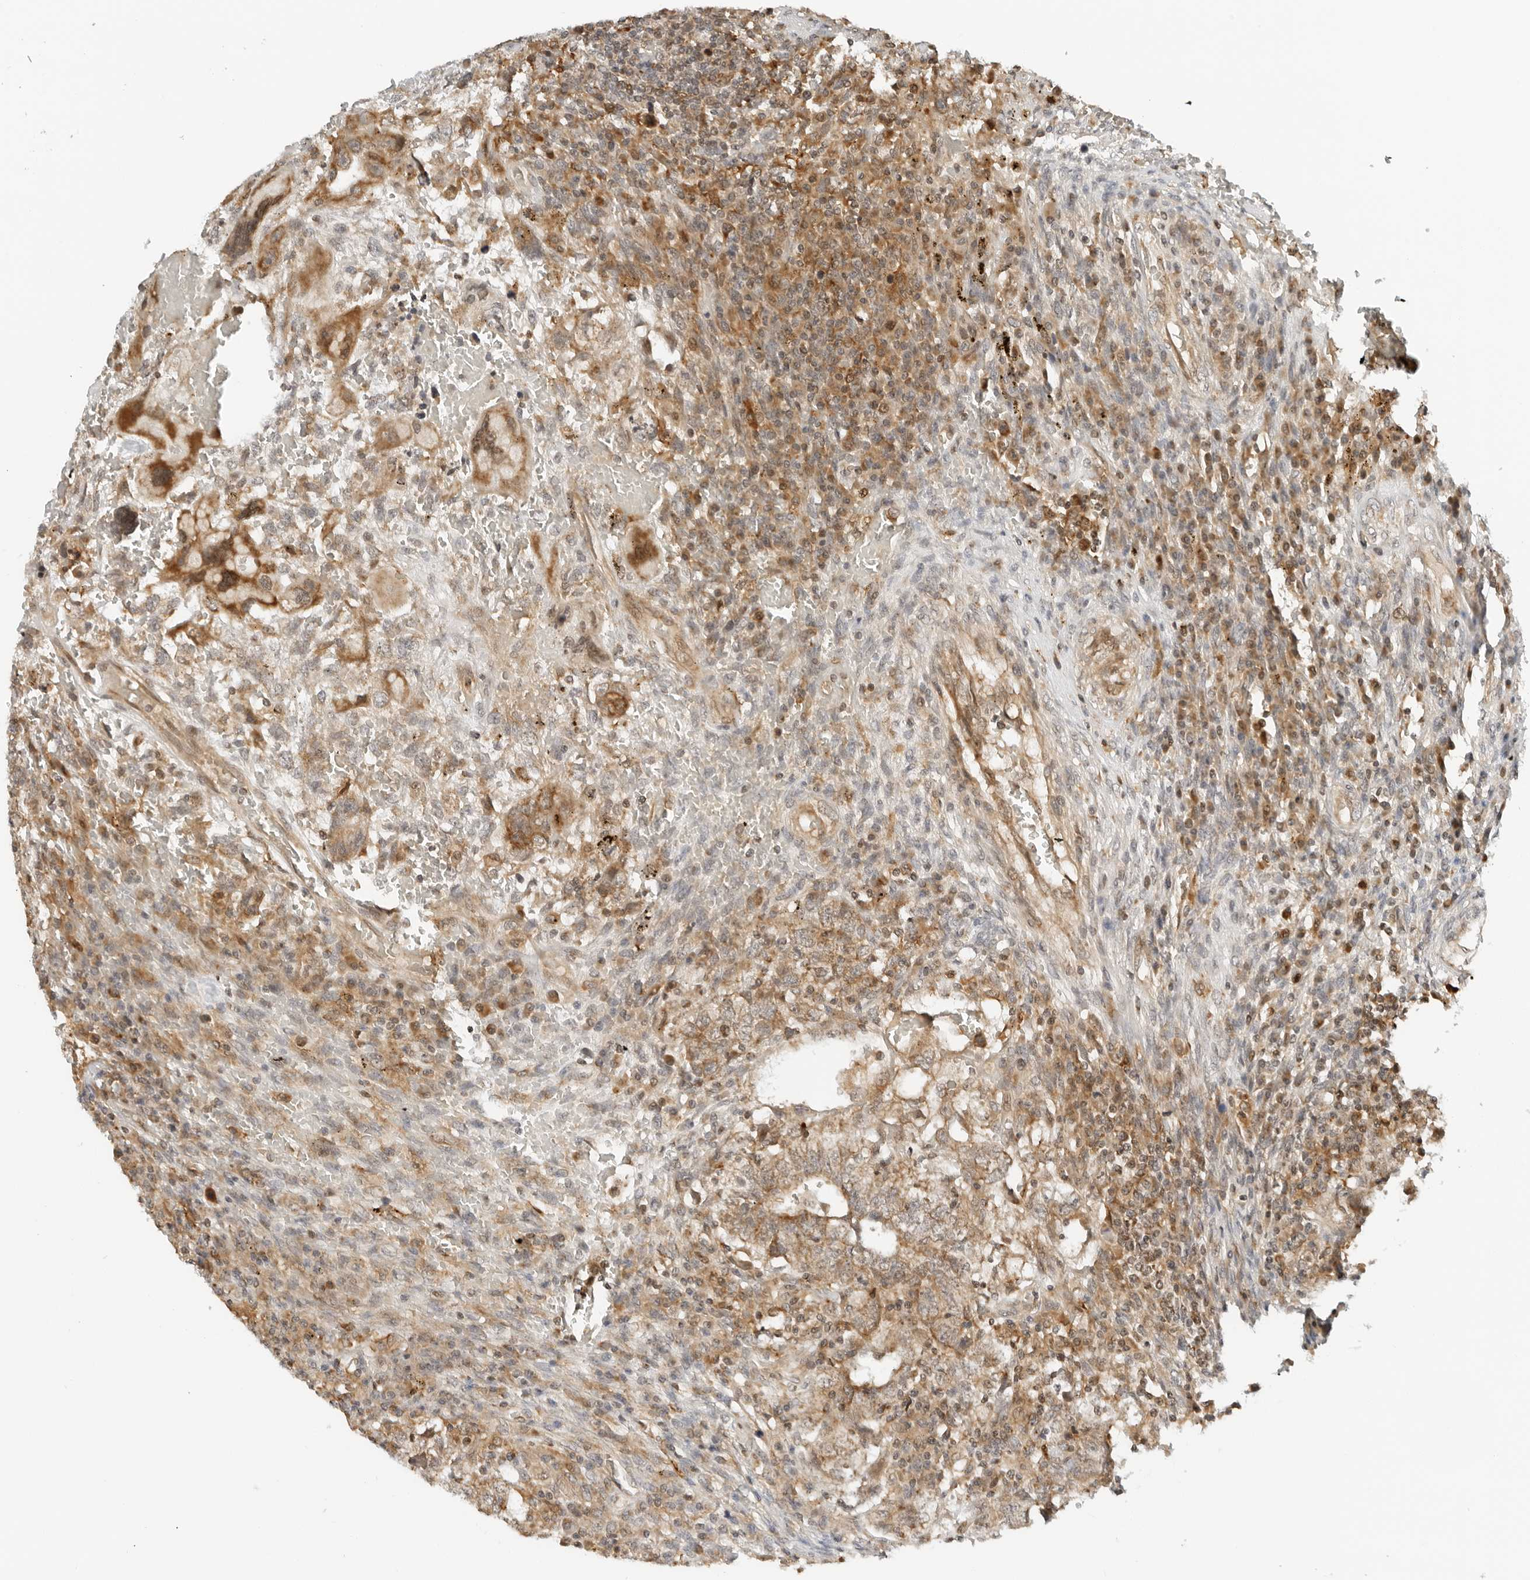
{"staining": {"intensity": "moderate", "quantity": ">75%", "location": "cytoplasmic/membranous"}, "tissue": "testis cancer", "cell_type": "Tumor cells", "image_type": "cancer", "snomed": [{"axis": "morphology", "description": "Carcinoma, Embryonal, NOS"}, {"axis": "topography", "description": "Testis"}], "caption": "Tumor cells show medium levels of moderate cytoplasmic/membranous staining in about >75% of cells in testis cancer.", "gene": "RC3H1", "patient": {"sex": "male", "age": 26}}